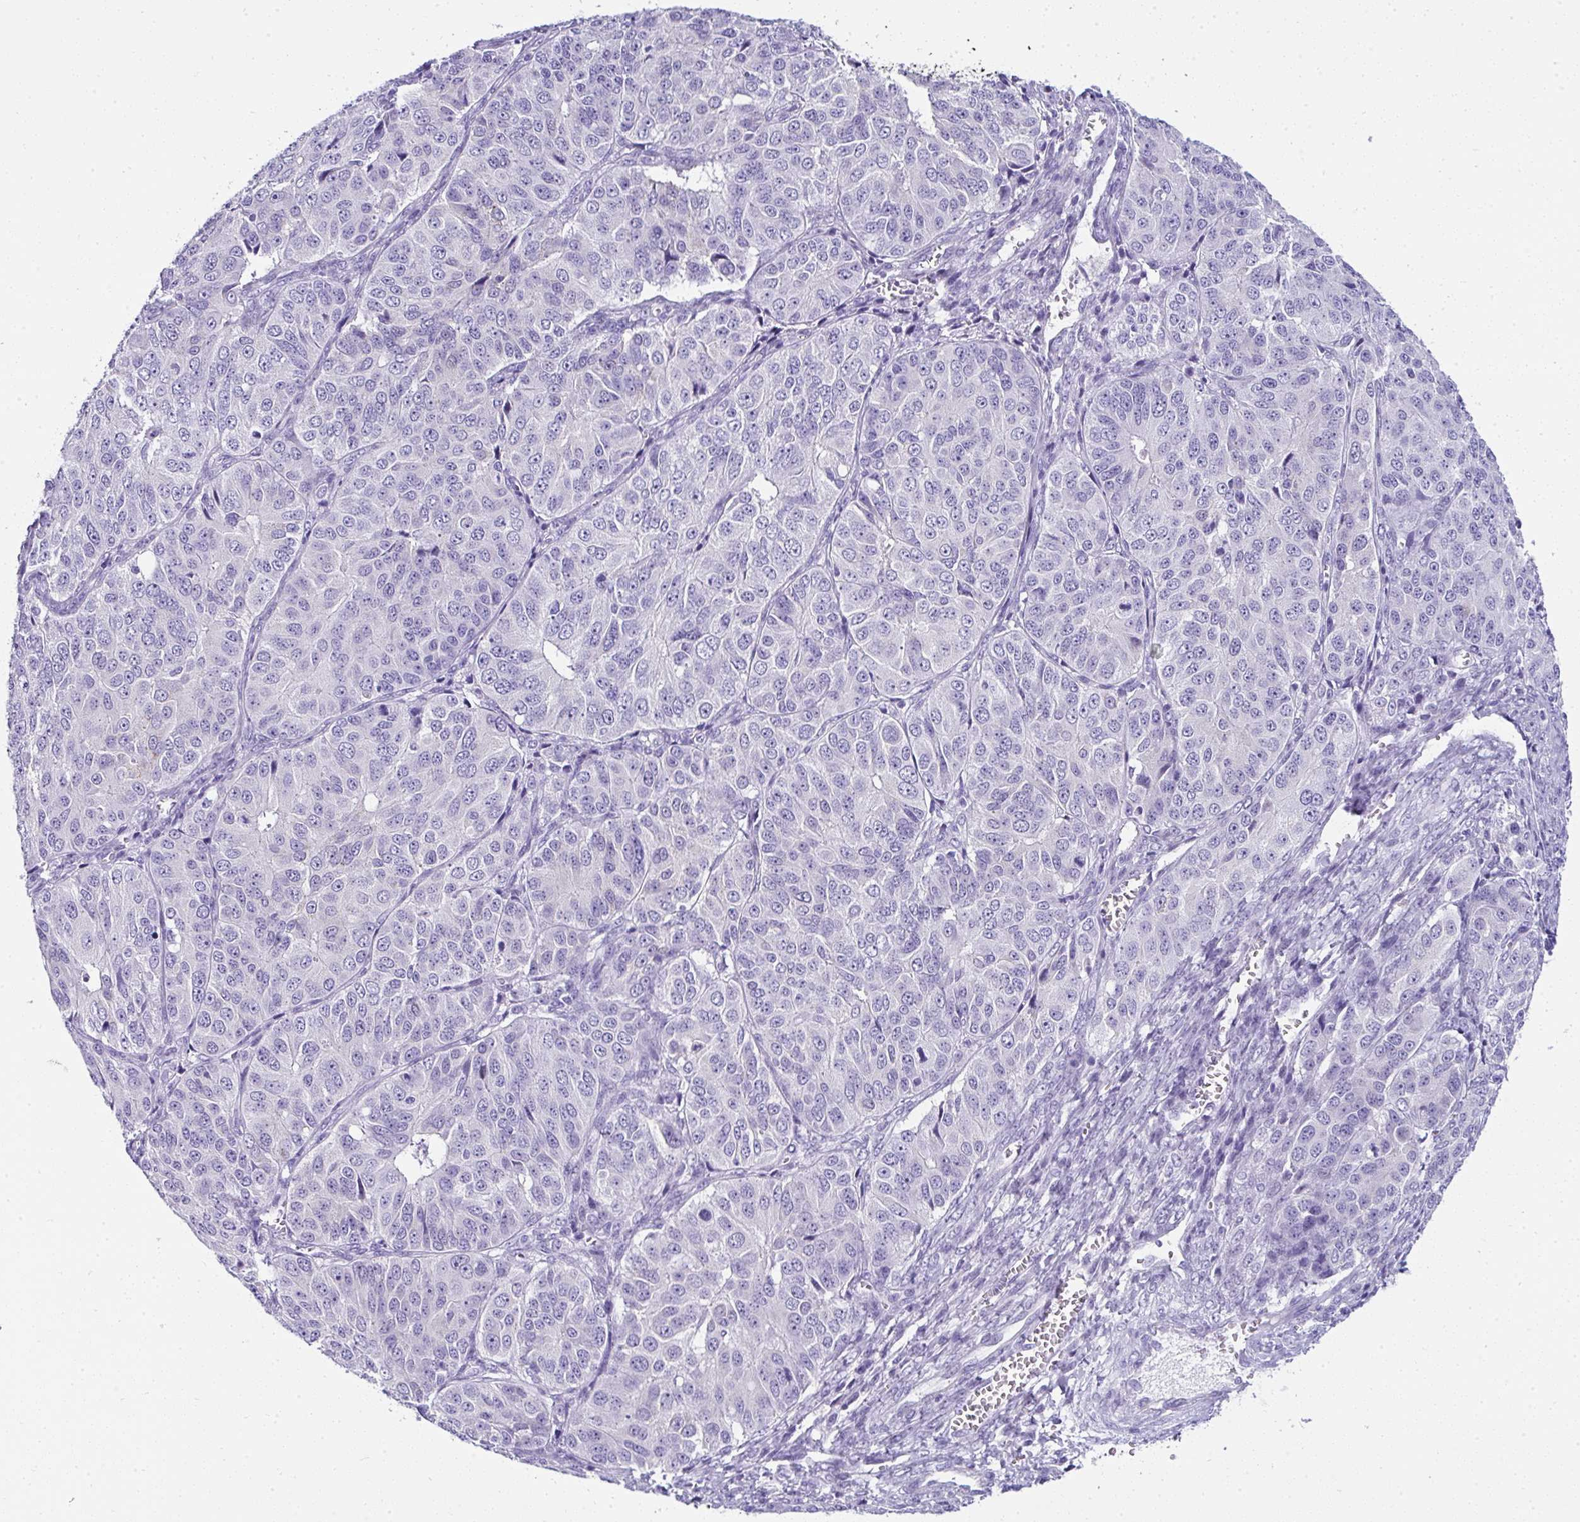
{"staining": {"intensity": "negative", "quantity": "none", "location": "none"}, "tissue": "ovarian cancer", "cell_type": "Tumor cells", "image_type": "cancer", "snomed": [{"axis": "morphology", "description": "Carcinoma, endometroid"}, {"axis": "topography", "description": "Ovary"}], "caption": "Tumor cells show no significant staining in ovarian cancer (endometroid carcinoma).", "gene": "RNF183", "patient": {"sex": "female", "age": 51}}